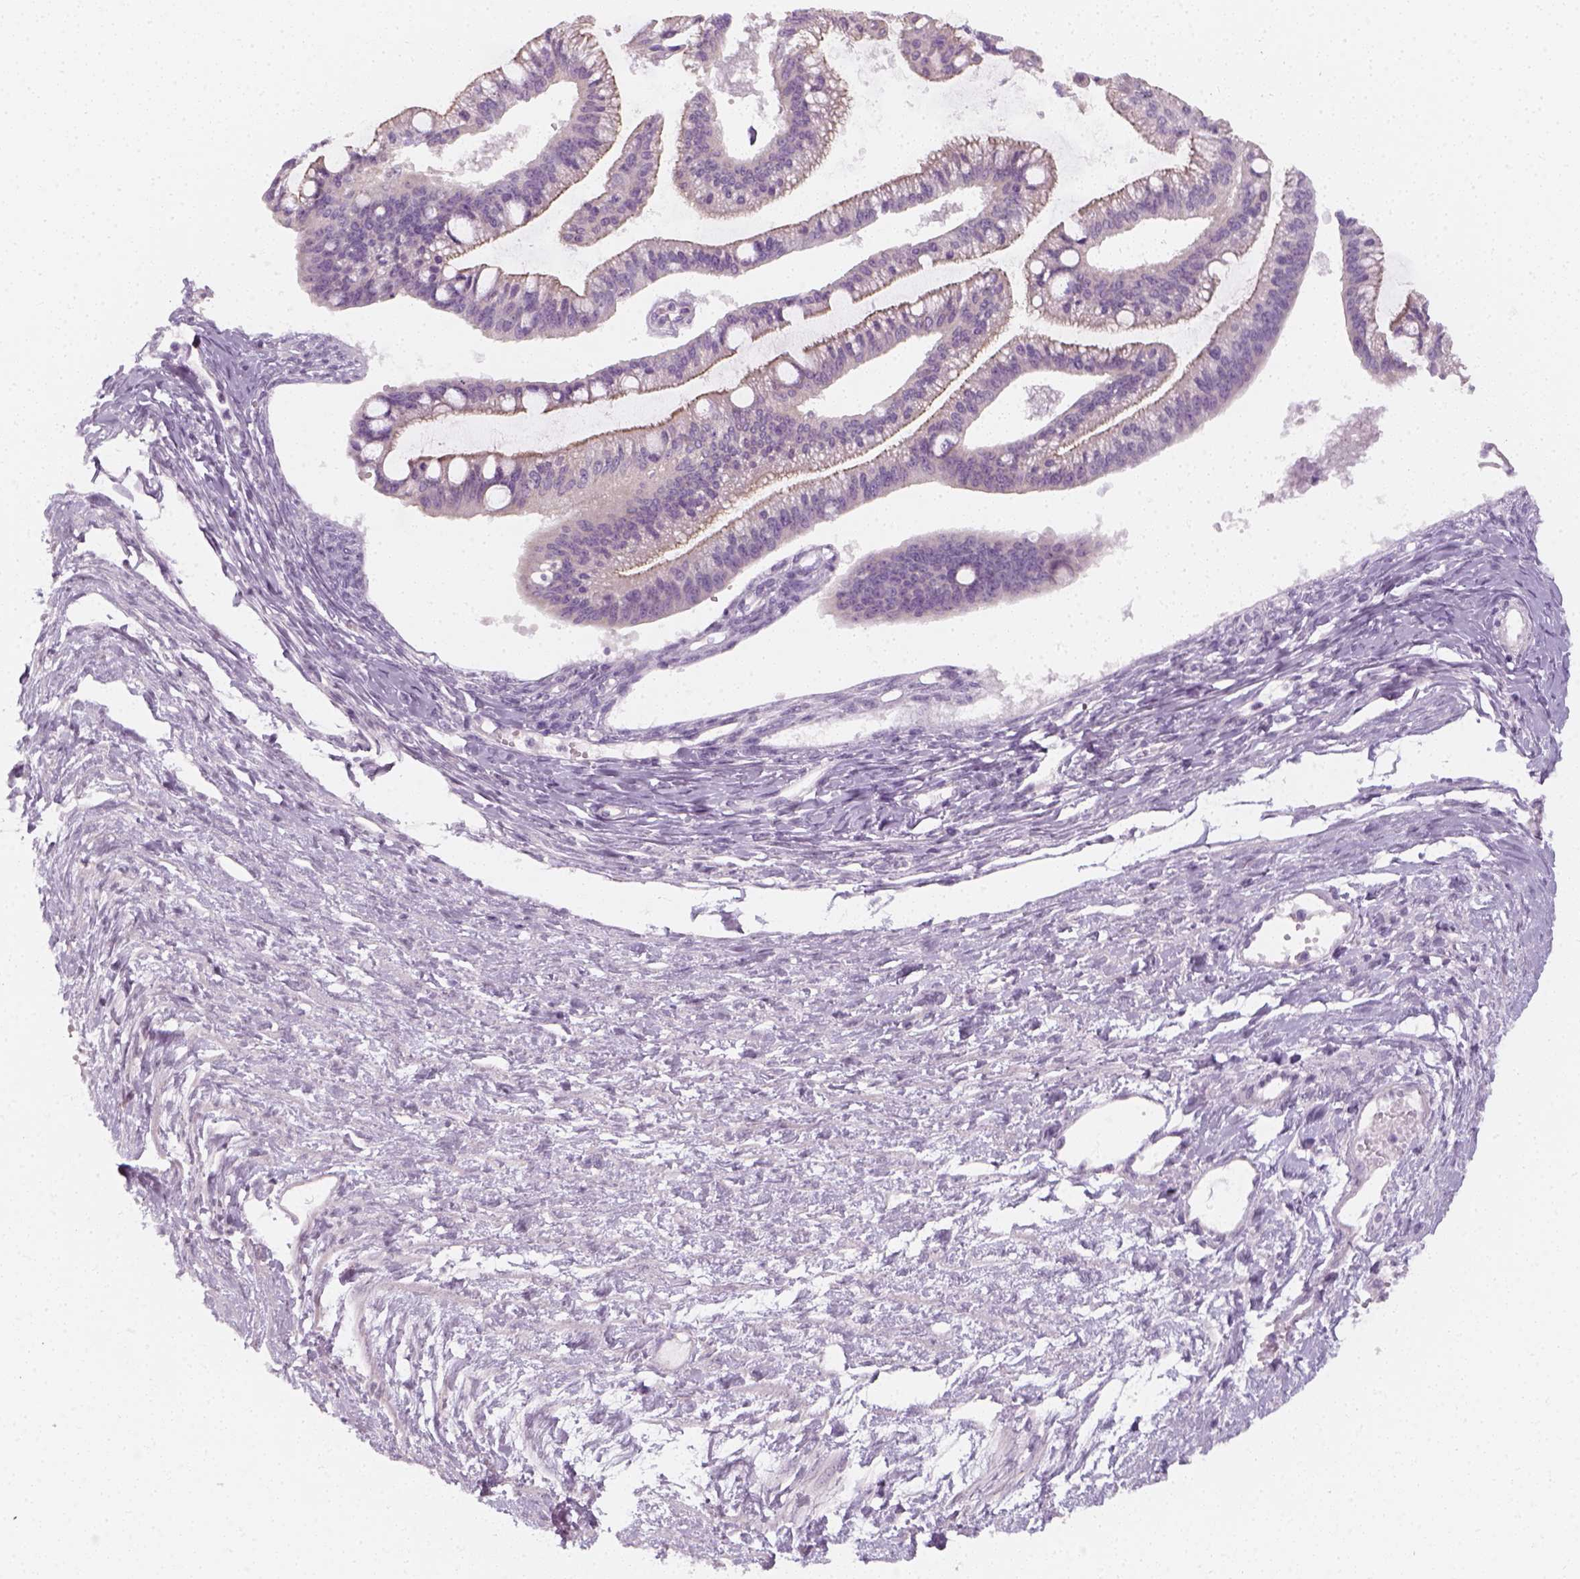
{"staining": {"intensity": "negative", "quantity": "none", "location": "none"}, "tissue": "ovarian cancer", "cell_type": "Tumor cells", "image_type": "cancer", "snomed": [{"axis": "morphology", "description": "Cystadenocarcinoma, mucinous, NOS"}, {"axis": "topography", "description": "Ovary"}], "caption": "Image shows no significant protein expression in tumor cells of ovarian cancer (mucinous cystadenocarcinoma). (DAB immunohistochemistry, high magnification).", "gene": "PRAME", "patient": {"sex": "female", "age": 73}}